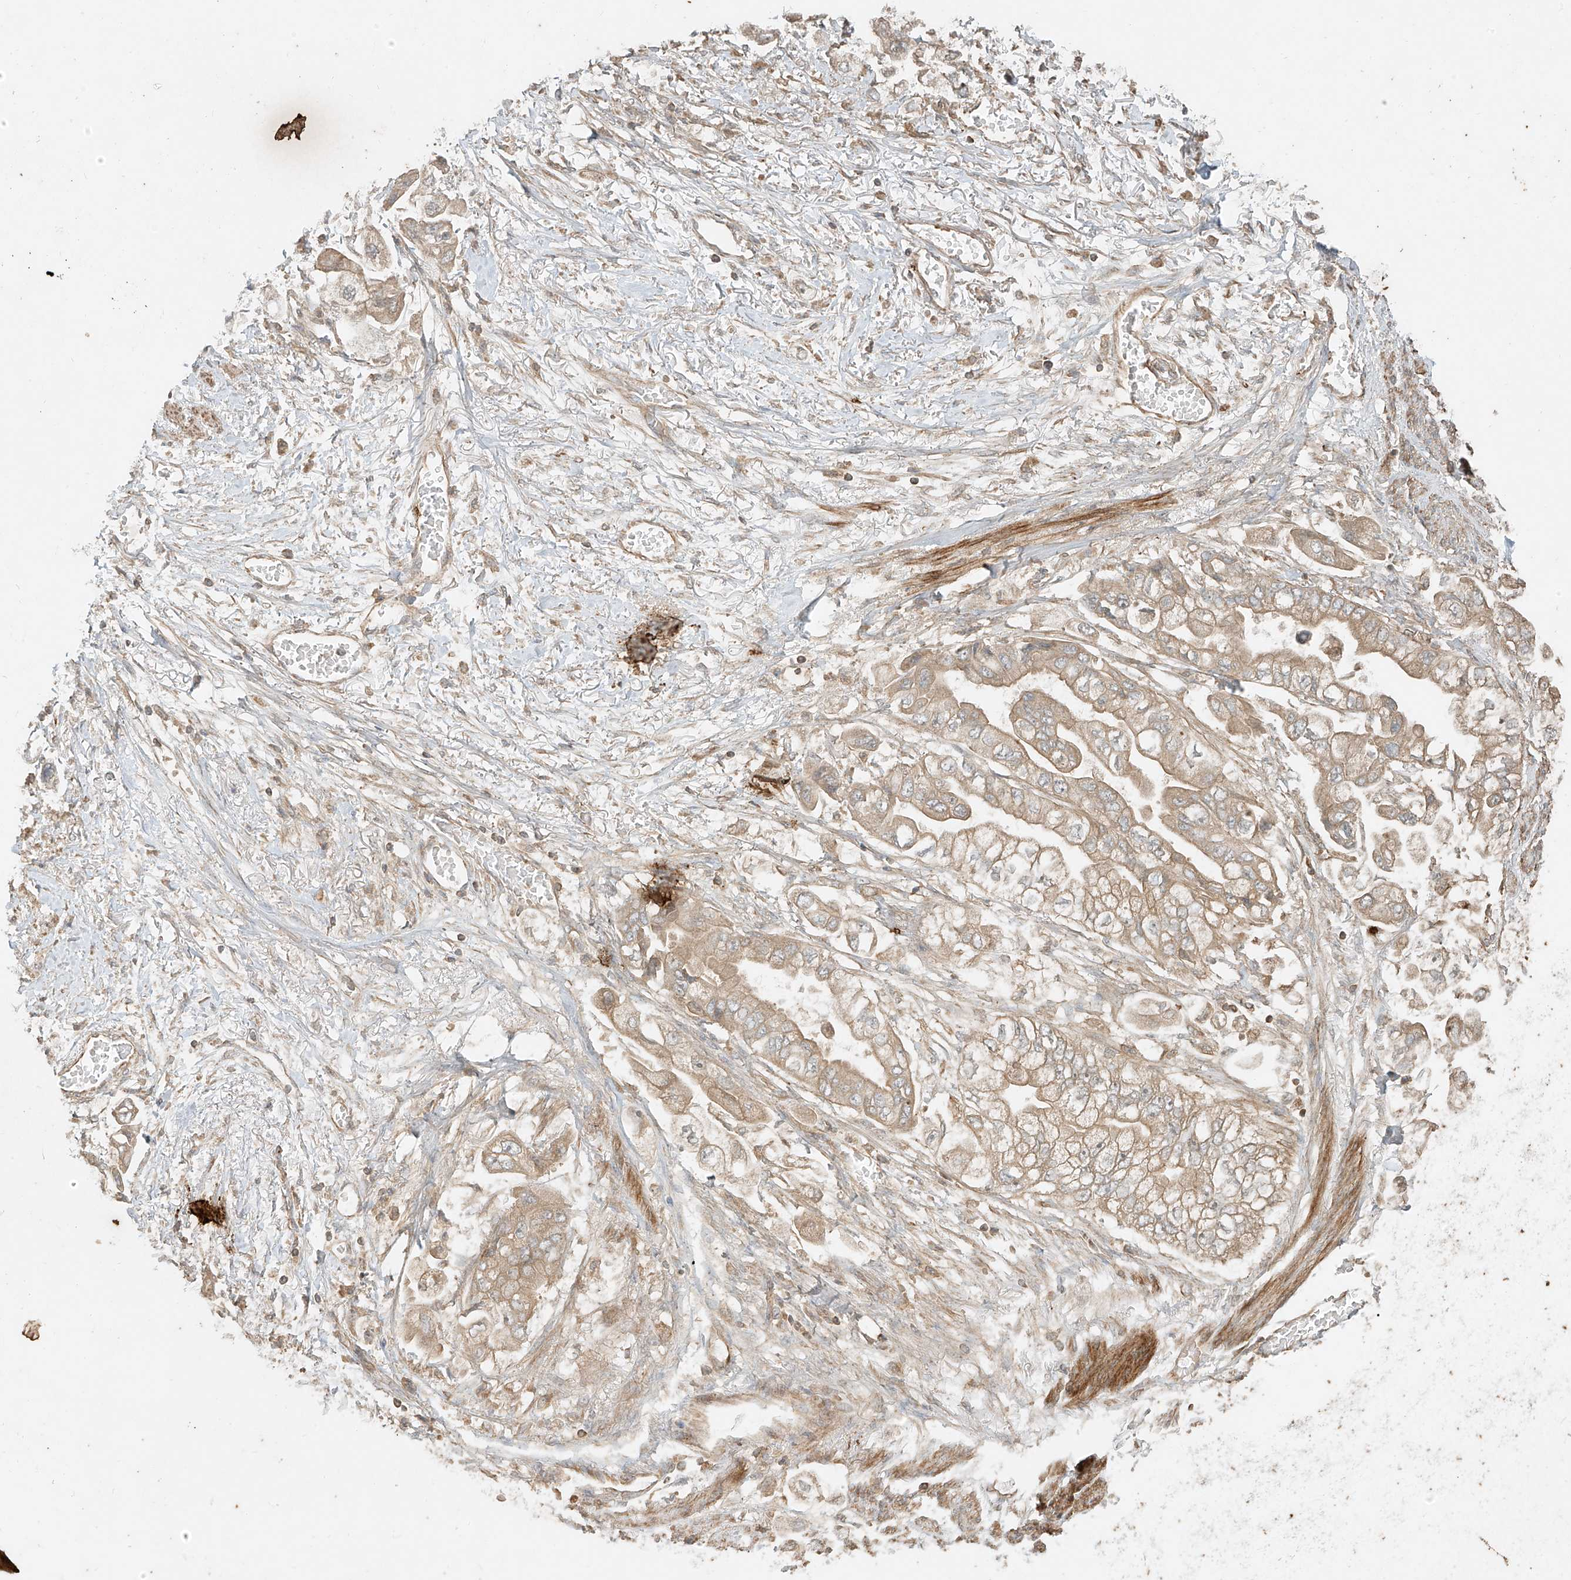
{"staining": {"intensity": "weak", "quantity": ">75%", "location": "cytoplasmic/membranous"}, "tissue": "stomach cancer", "cell_type": "Tumor cells", "image_type": "cancer", "snomed": [{"axis": "morphology", "description": "Adenocarcinoma, NOS"}, {"axis": "topography", "description": "Stomach"}], "caption": "This photomicrograph demonstrates immunohistochemistry (IHC) staining of stomach adenocarcinoma, with low weak cytoplasmic/membranous positivity in approximately >75% of tumor cells.", "gene": "ANKZF1", "patient": {"sex": "male", "age": 62}}